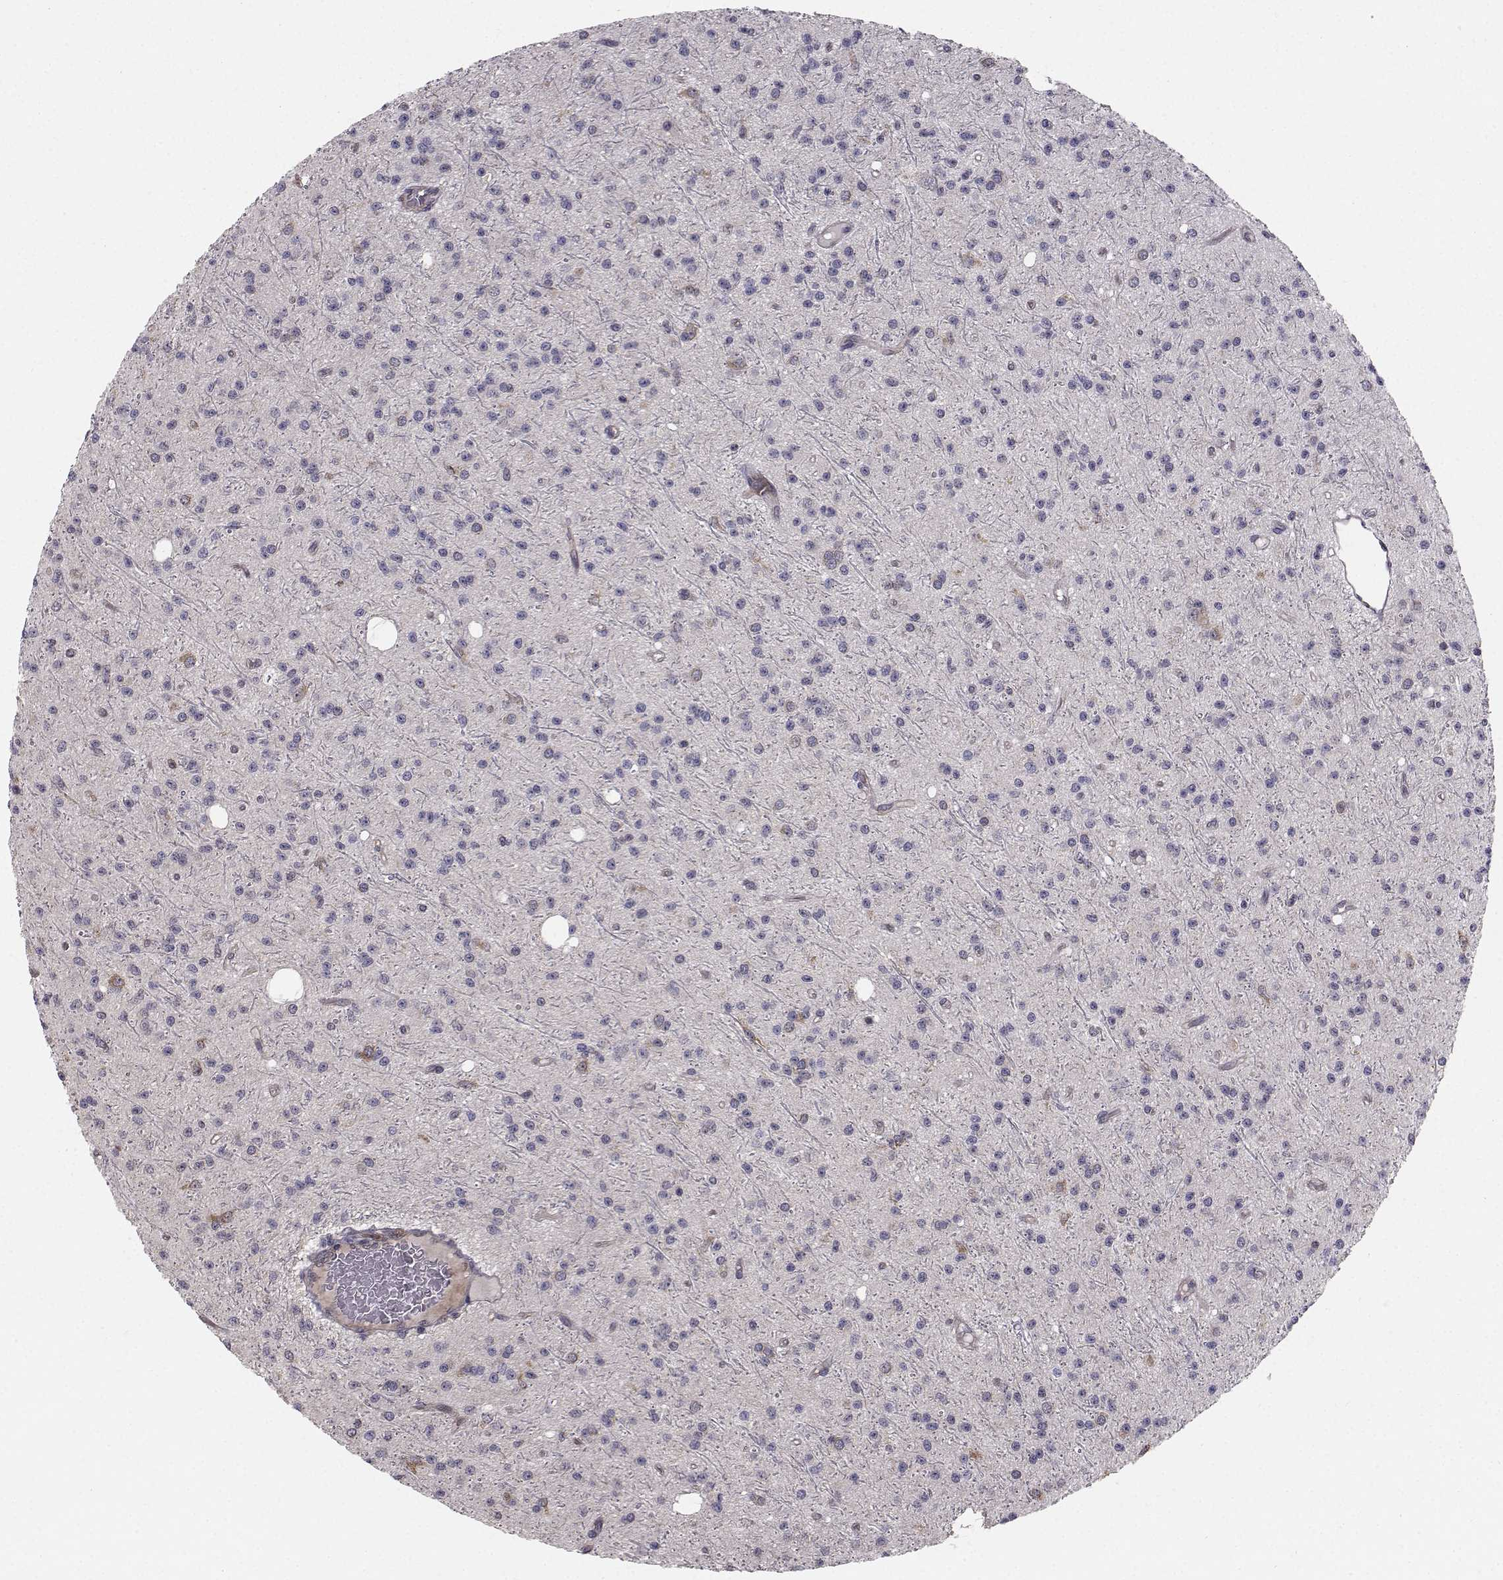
{"staining": {"intensity": "negative", "quantity": "none", "location": "none"}, "tissue": "glioma", "cell_type": "Tumor cells", "image_type": "cancer", "snomed": [{"axis": "morphology", "description": "Glioma, malignant, Low grade"}, {"axis": "topography", "description": "Brain"}], "caption": "High magnification brightfield microscopy of glioma stained with DAB (brown) and counterstained with hematoxylin (blue): tumor cells show no significant staining.", "gene": "HSP90AB1", "patient": {"sex": "male", "age": 27}}